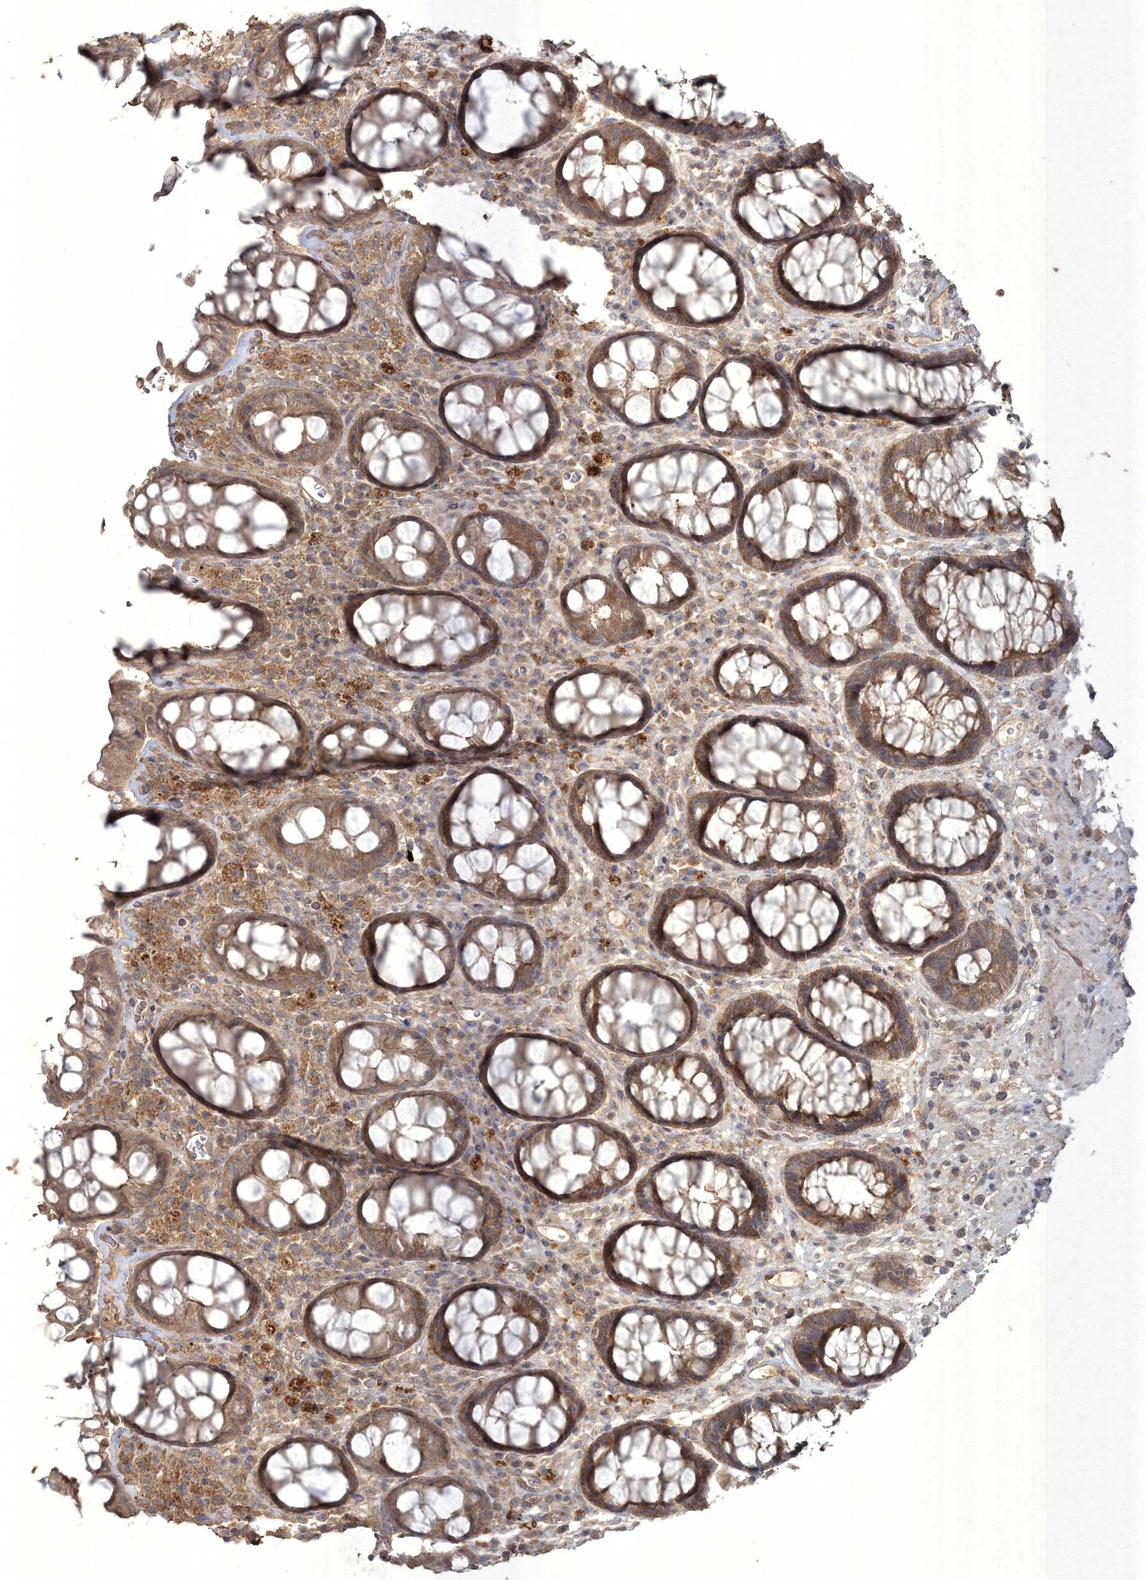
{"staining": {"intensity": "moderate", "quantity": ">75%", "location": "cytoplasmic/membranous"}, "tissue": "rectum", "cell_type": "Glandular cells", "image_type": "normal", "snomed": [{"axis": "morphology", "description": "Normal tissue, NOS"}, {"axis": "topography", "description": "Rectum"}], "caption": "IHC image of normal rectum stained for a protein (brown), which demonstrates medium levels of moderate cytoplasmic/membranous staining in about >75% of glandular cells.", "gene": "SPRY1", "patient": {"sex": "male", "age": 64}}